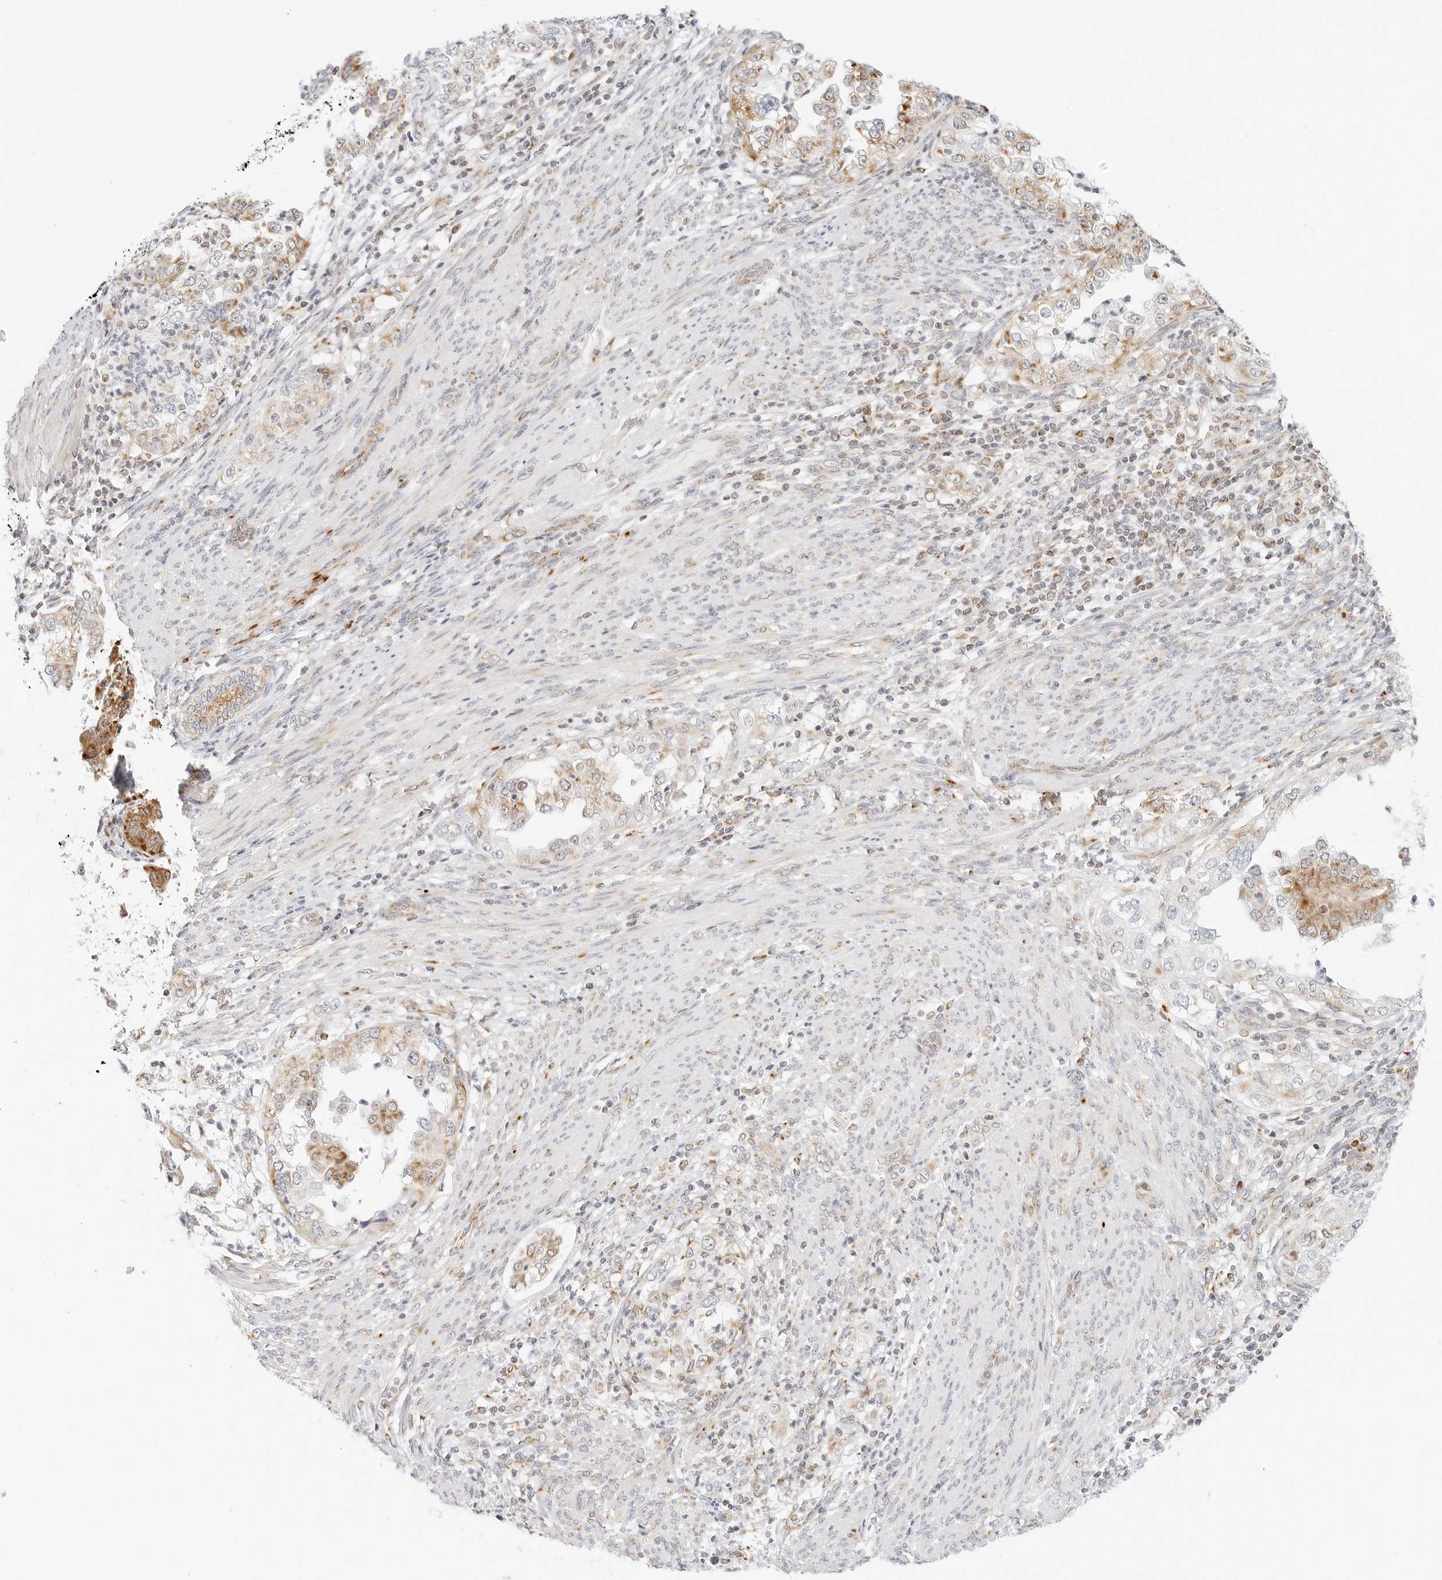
{"staining": {"intensity": "moderate", "quantity": ">75%", "location": "cytoplasmic/membranous"}, "tissue": "endometrial cancer", "cell_type": "Tumor cells", "image_type": "cancer", "snomed": [{"axis": "morphology", "description": "Adenocarcinoma, NOS"}, {"axis": "topography", "description": "Endometrium"}], "caption": "This is an image of immunohistochemistry staining of endometrial adenocarcinoma, which shows moderate positivity in the cytoplasmic/membranous of tumor cells.", "gene": "FH", "patient": {"sex": "female", "age": 85}}